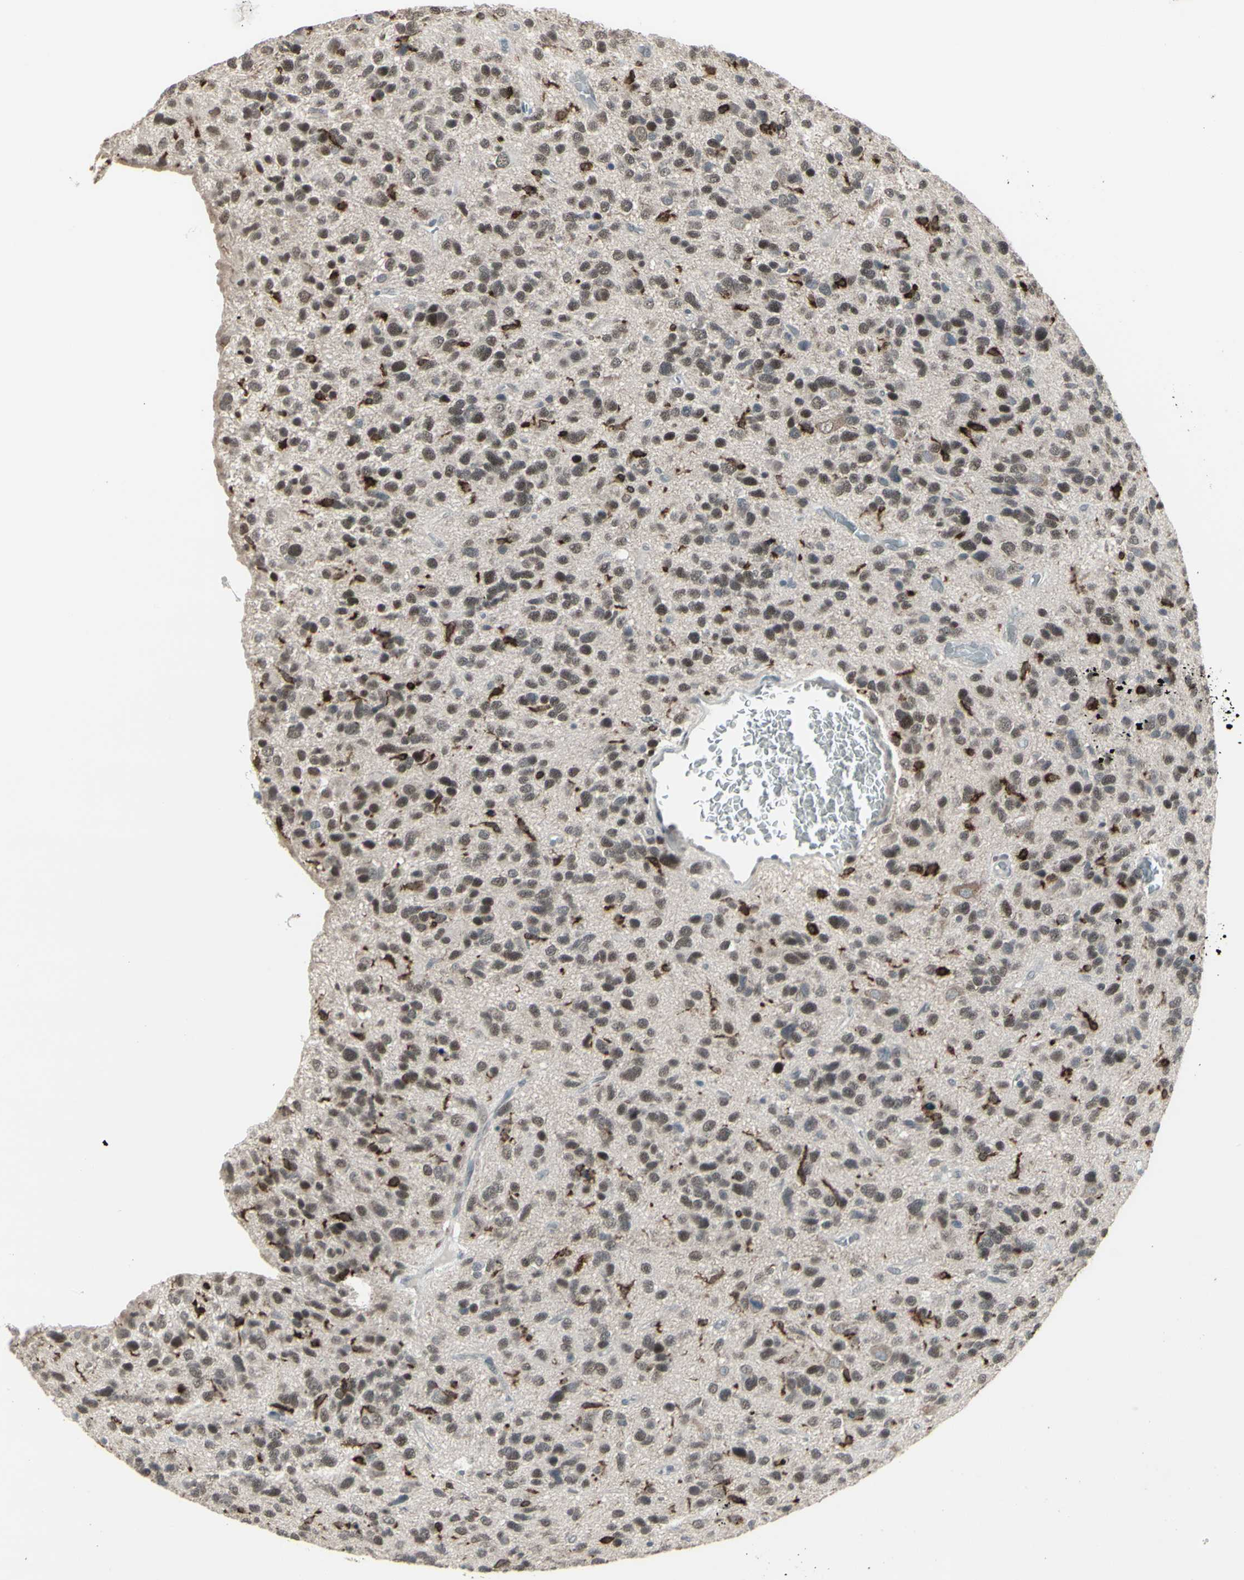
{"staining": {"intensity": "strong", "quantity": "<25%", "location": "cytoplasmic/membranous"}, "tissue": "glioma", "cell_type": "Tumor cells", "image_type": "cancer", "snomed": [{"axis": "morphology", "description": "Glioma, malignant, High grade"}, {"axis": "topography", "description": "Brain"}], "caption": "DAB (3,3'-diaminobenzidine) immunohistochemical staining of glioma demonstrates strong cytoplasmic/membranous protein positivity in approximately <25% of tumor cells.", "gene": "SAMSN1", "patient": {"sex": "female", "age": 58}}